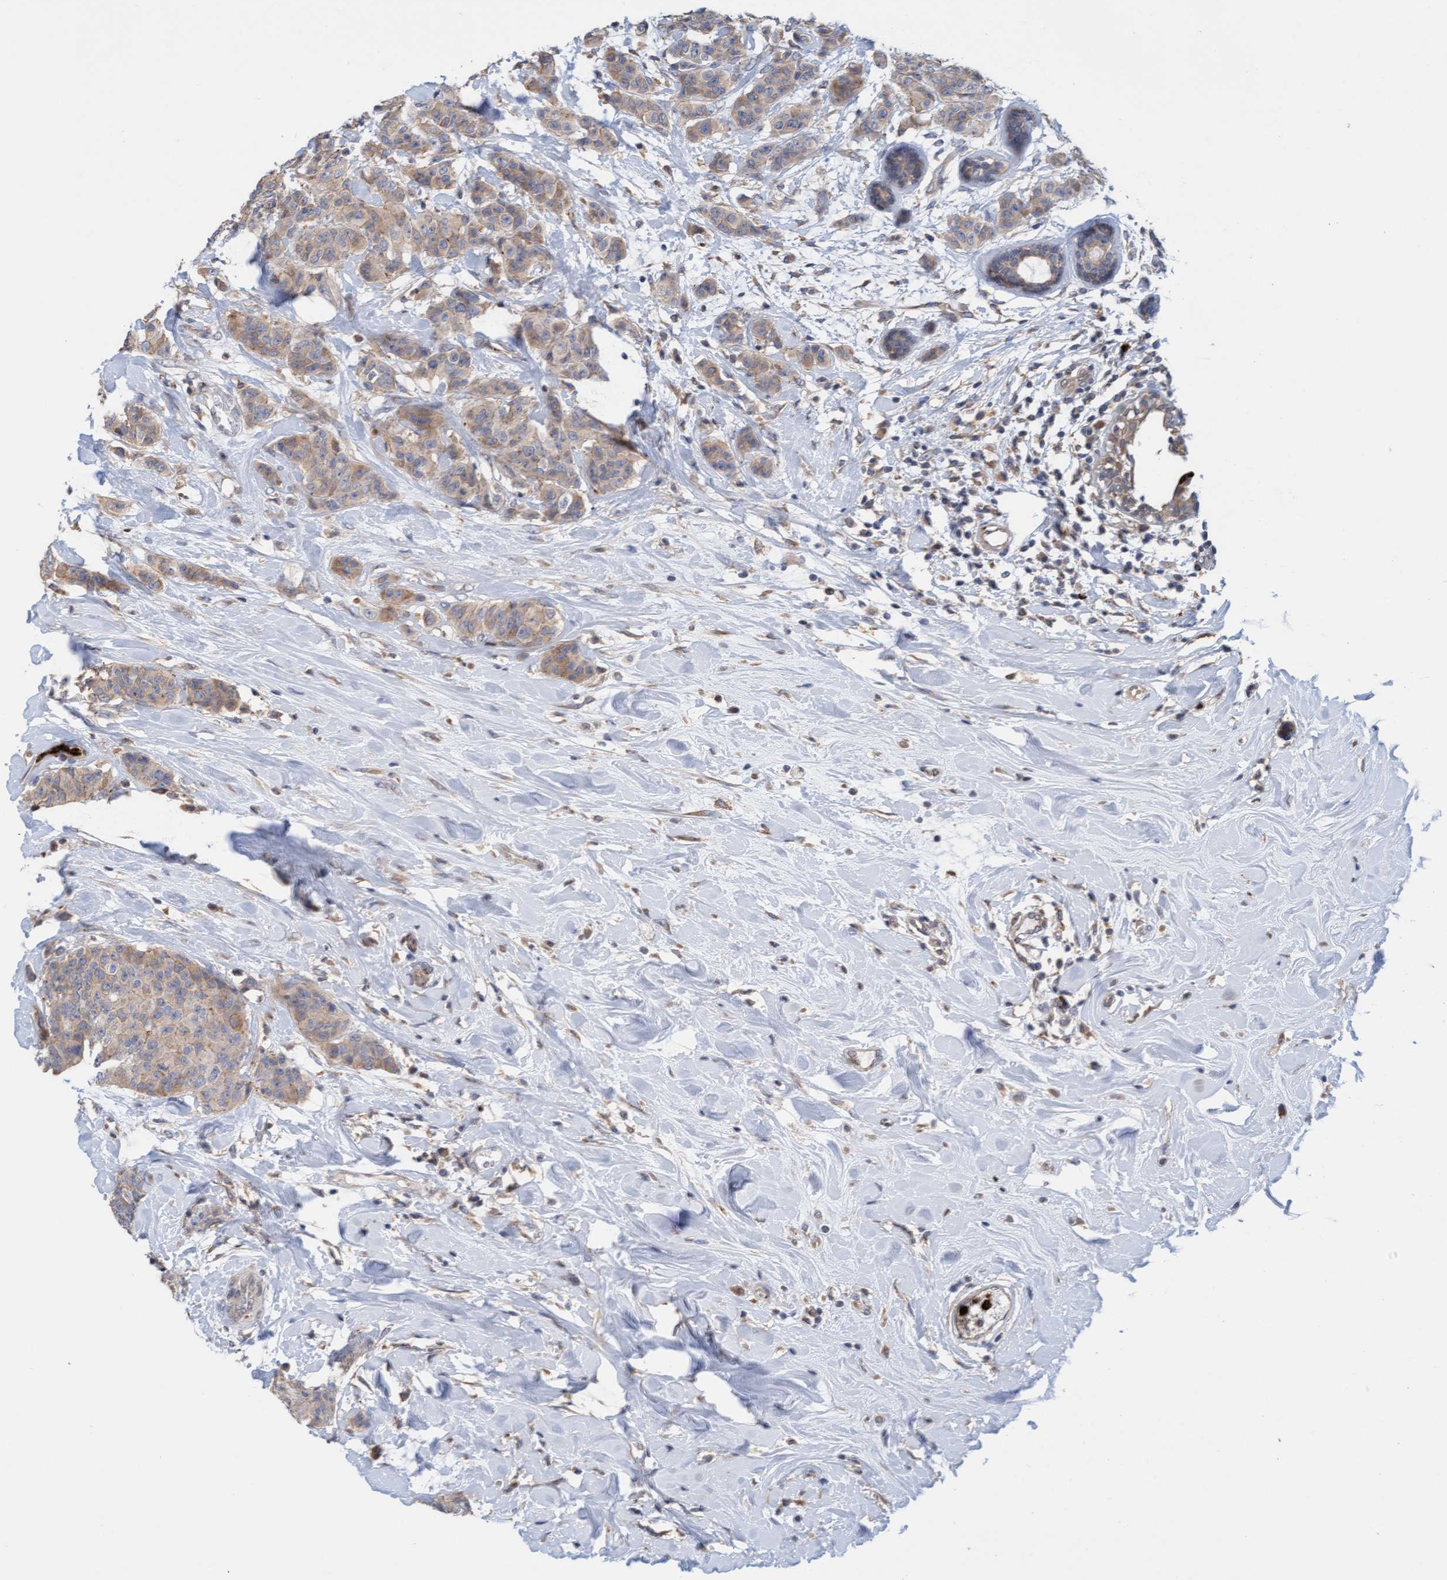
{"staining": {"intensity": "weak", "quantity": ">75%", "location": "cytoplasmic/membranous"}, "tissue": "breast cancer", "cell_type": "Tumor cells", "image_type": "cancer", "snomed": [{"axis": "morphology", "description": "Normal tissue, NOS"}, {"axis": "morphology", "description": "Duct carcinoma"}, {"axis": "topography", "description": "Breast"}], "caption": "Immunohistochemical staining of breast infiltrating ductal carcinoma demonstrates low levels of weak cytoplasmic/membranous protein staining in approximately >75% of tumor cells.", "gene": "MMP8", "patient": {"sex": "female", "age": 40}}